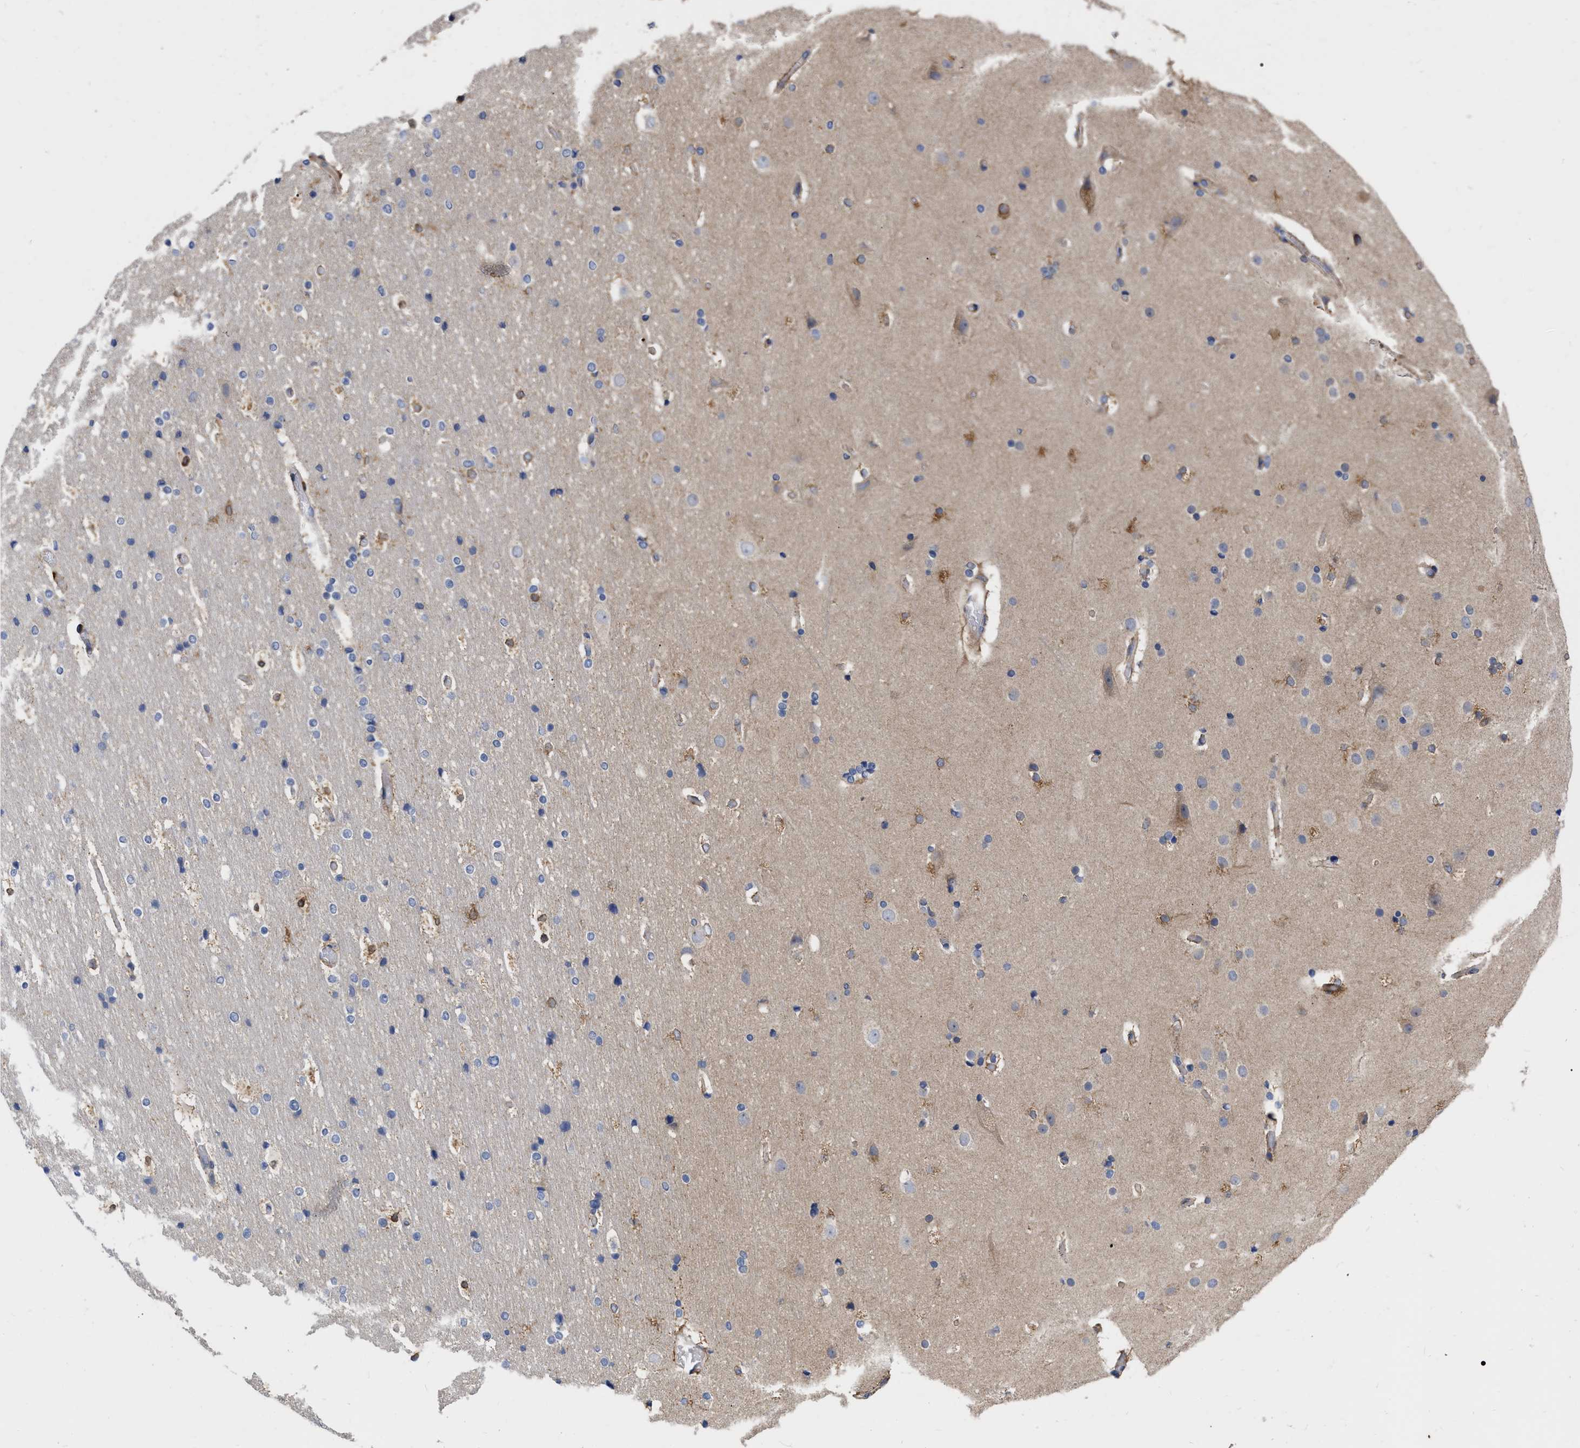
{"staining": {"intensity": "moderate", "quantity": ">75%", "location": "cytoplasmic/membranous"}, "tissue": "cerebral cortex", "cell_type": "Endothelial cells", "image_type": "normal", "snomed": [{"axis": "morphology", "description": "Normal tissue, NOS"}, {"axis": "topography", "description": "Cerebral cortex"}], "caption": "Immunohistochemistry of benign cerebral cortex demonstrates medium levels of moderate cytoplasmic/membranous positivity in approximately >75% of endothelial cells. Nuclei are stained in blue.", "gene": "MLST8", "patient": {"sex": "male", "age": 57}}